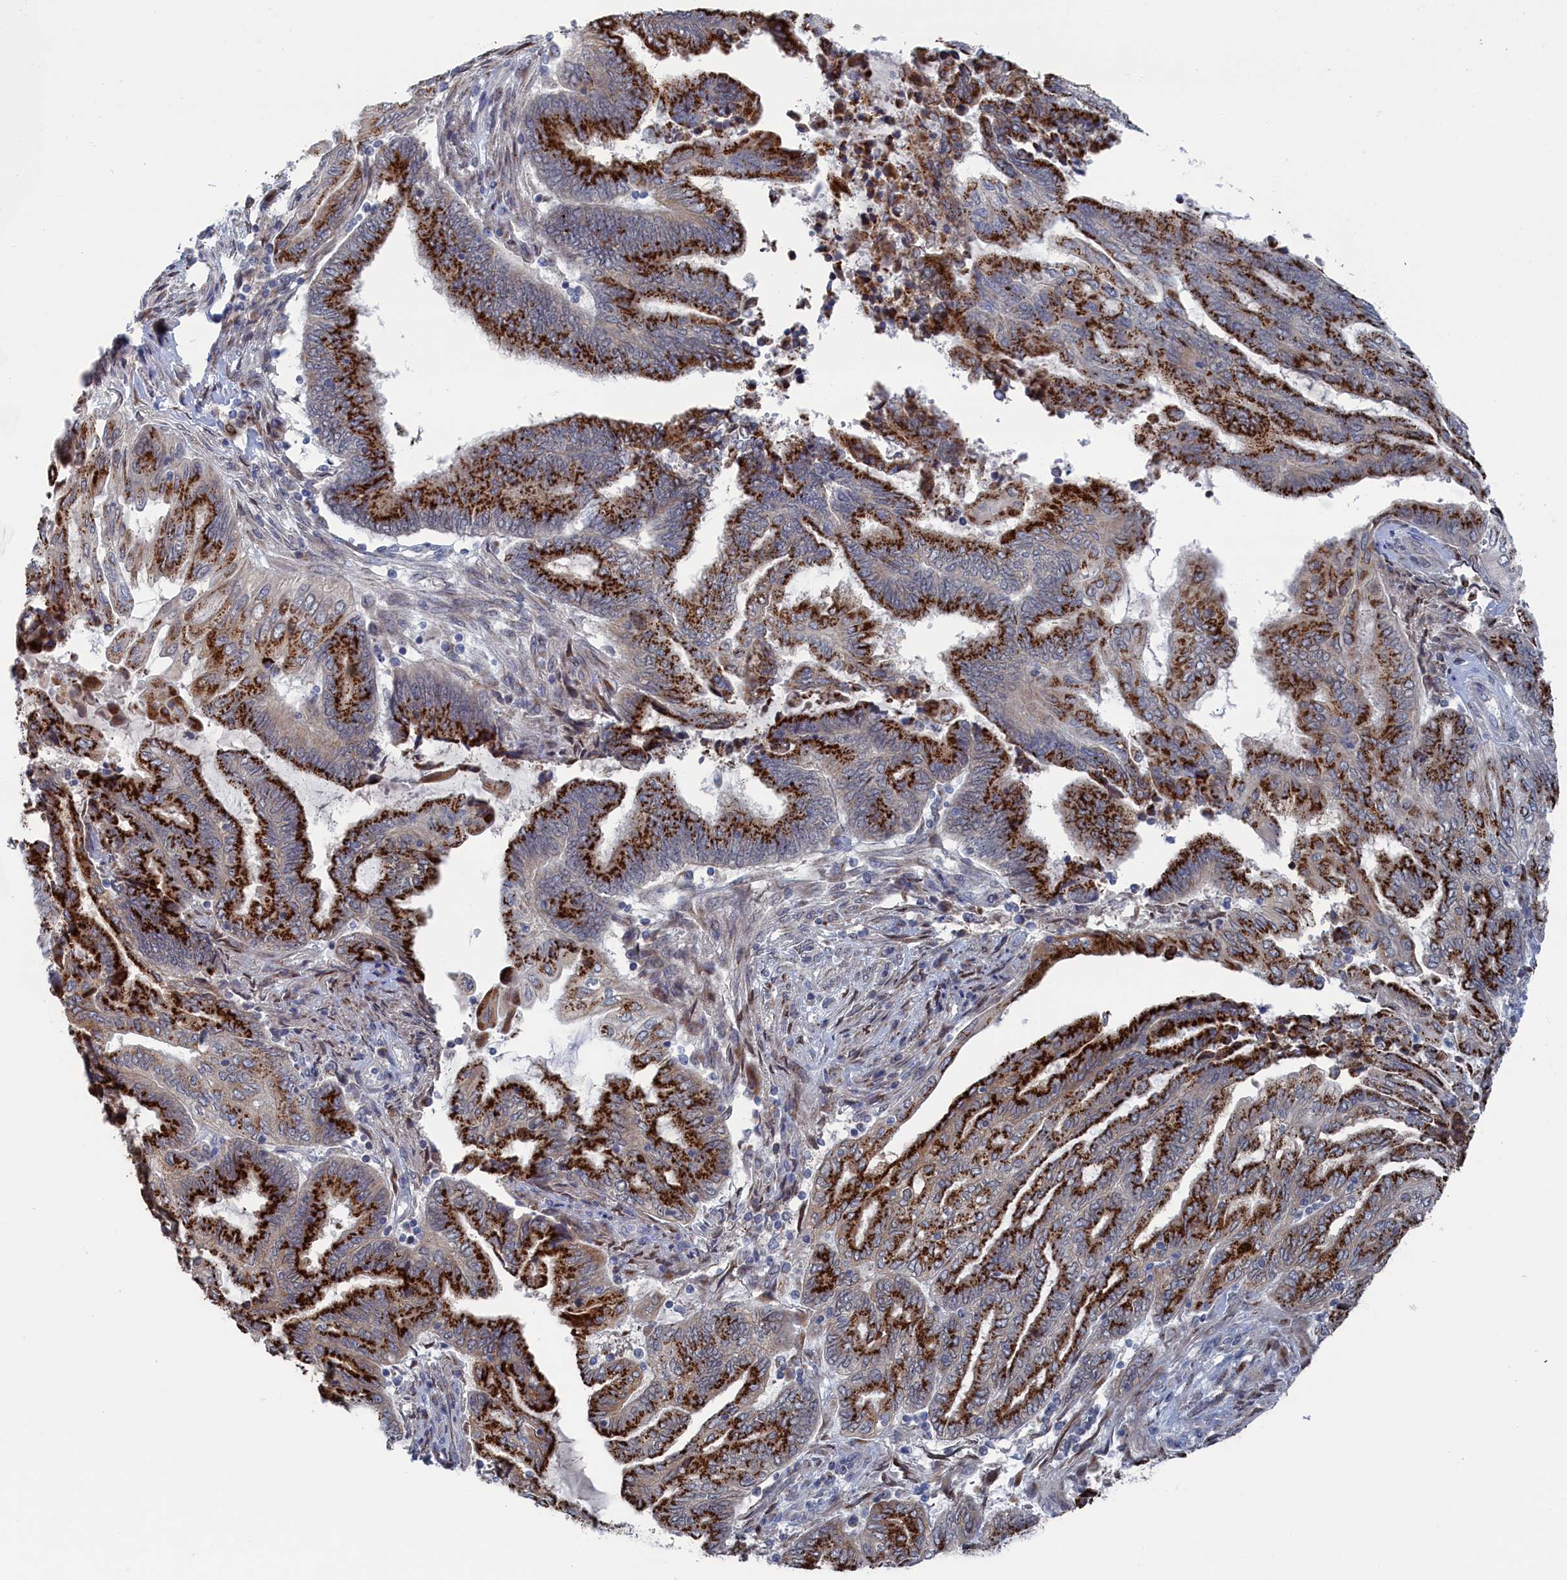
{"staining": {"intensity": "strong", "quantity": ">75%", "location": "cytoplasmic/membranous"}, "tissue": "endometrial cancer", "cell_type": "Tumor cells", "image_type": "cancer", "snomed": [{"axis": "morphology", "description": "Adenocarcinoma, NOS"}, {"axis": "topography", "description": "Uterus"}, {"axis": "topography", "description": "Endometrium"}], "caption": "DAB immunohistochemical staining of endometrial cancer (adenocarcinoma) demonstrates strong cytoplasmic/membranous protein staining in approximately >75% of tumor cells.", "gene": "IRX1", "patient": {"sex": "female", "age": 70}}